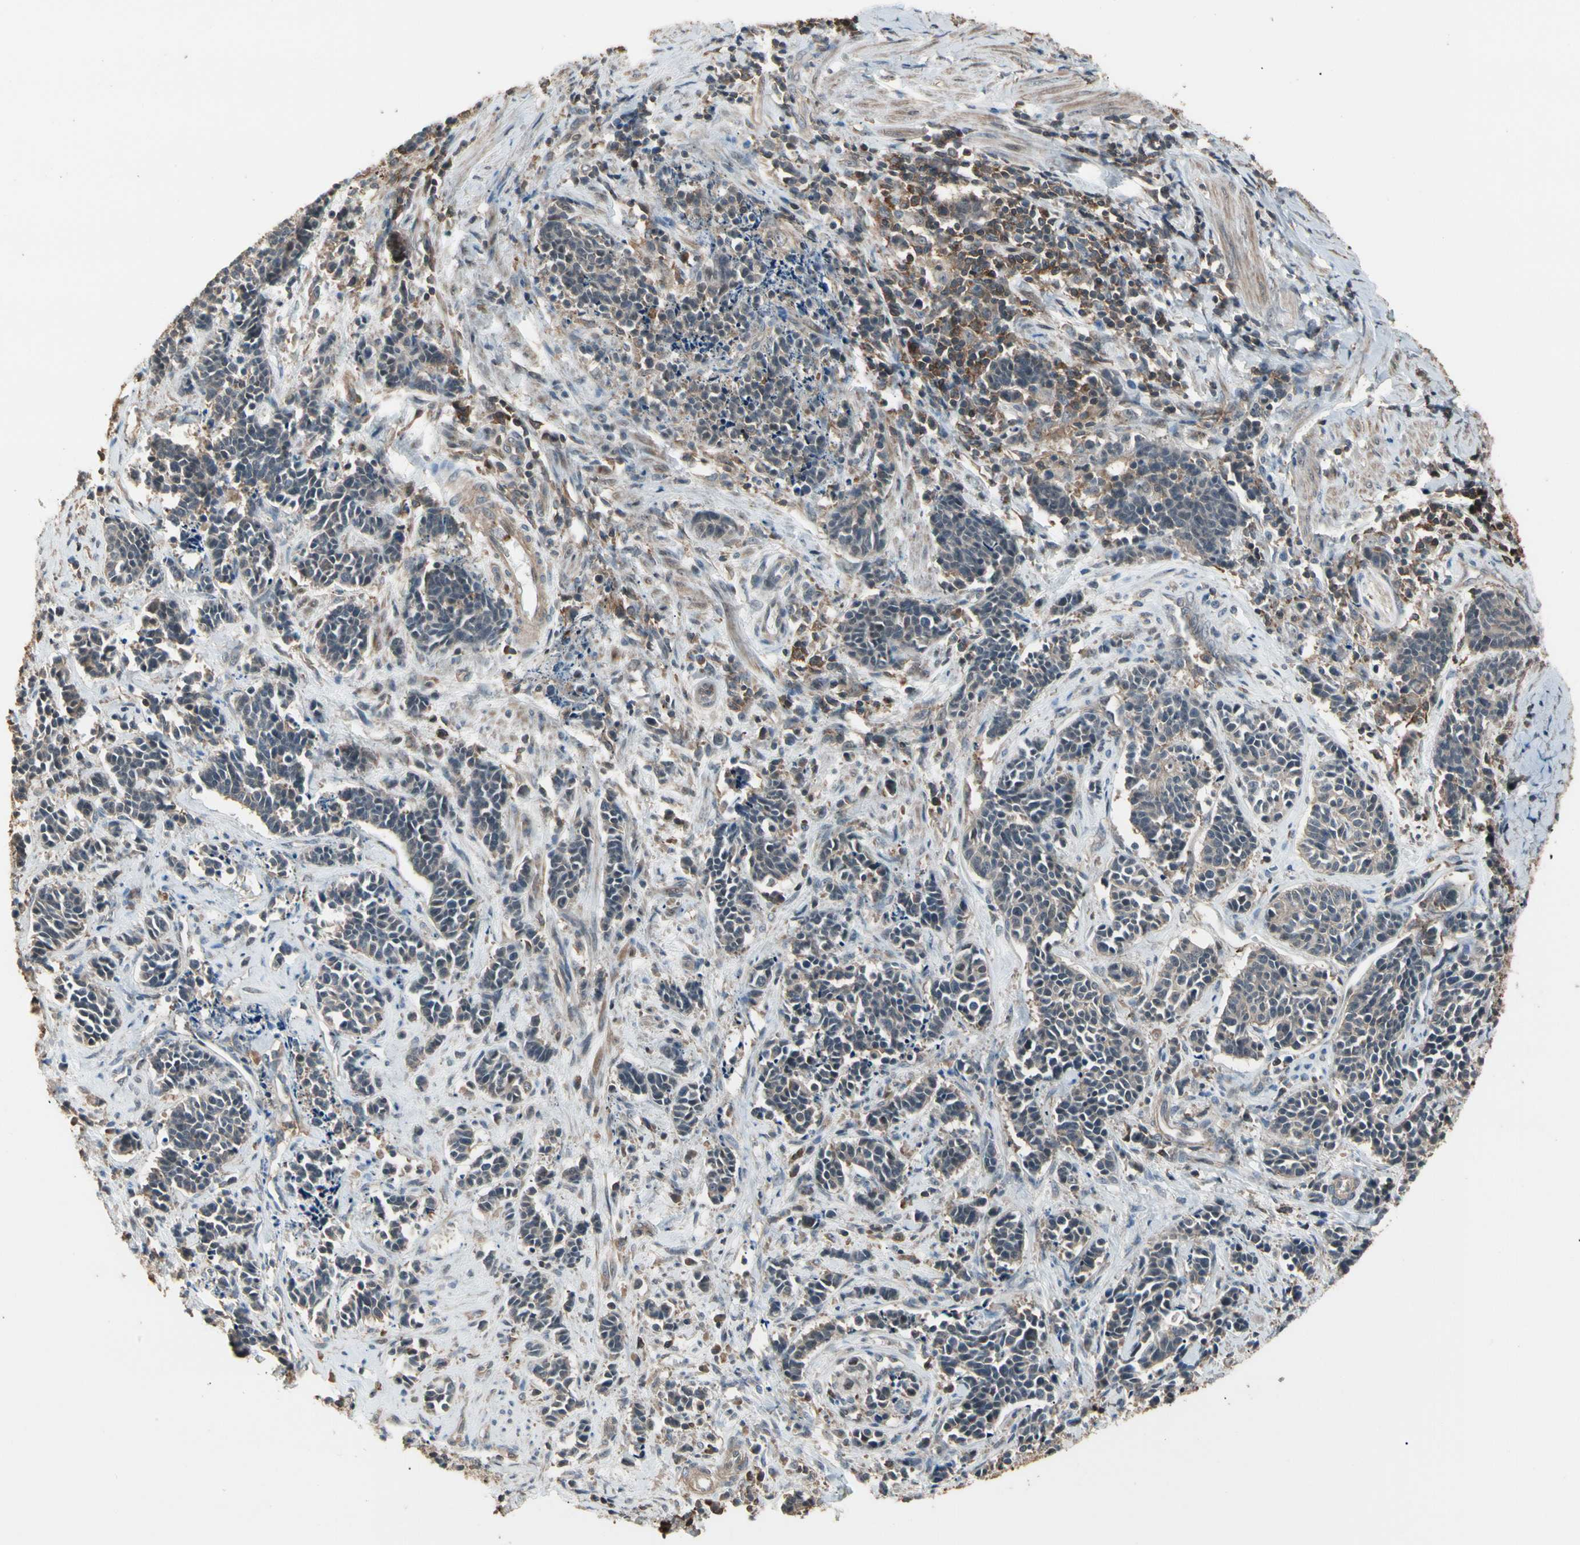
{"staining": {"intensity": "weak", "quantity": "25%-75%", "location": "cytoplasmic/membranous"}, "tissue": "cervical cancer", "cell_type": "Tumor cells", "image_type": "cancer", "snomed": [{"axis": "morphology", "description": "Squamous cell carcinoma, NOS"}, {"axis": "topography", "description": "Cervix"}], "caption": "Cervical squamous cell carcinoma stained for a protein exhibits weak cytoplasmic/membranous positivity in tumor cells.", "gene": "MAPK13", "patient": {"sex": "female", "age": 35}}